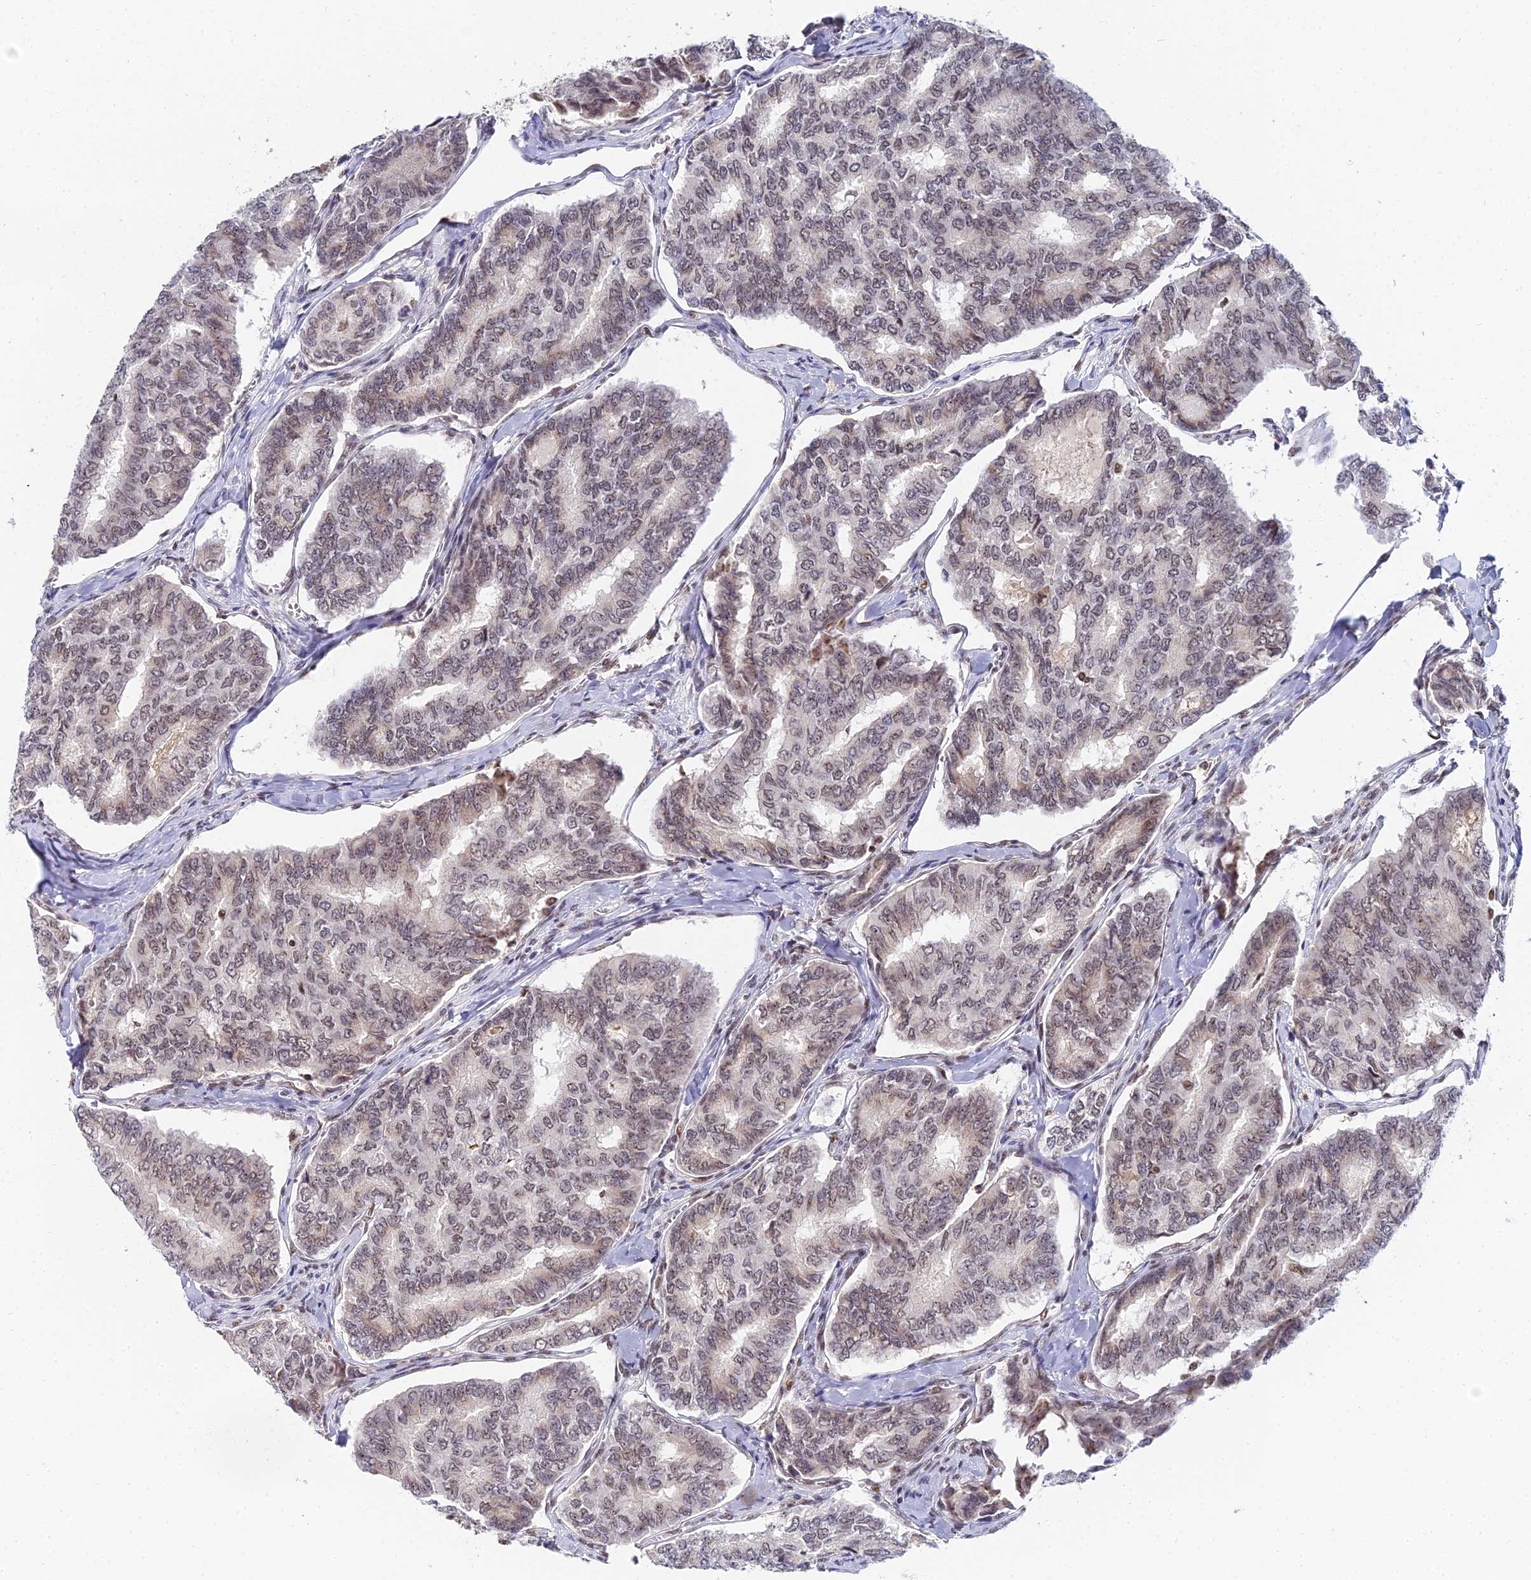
{"staining": {"intensity": "weak", "quantity": ">75%", "location": "nuclear"}, "tissue": "thyroid cancer", "cell_type": "Tumor cells", "image_type": "cancer", "snomed": [{"axis": "morphology", "description": "Papillary adenocarcinoma, NOS"}, {"axis": "topography", "description": "Thyroid gland"}], "caption": "A brown stain labels weak nuclear positivity of a protein in human thyroid cancer (papillary adenocarcinoma) tumor cells.", "gene": "EXOSC3", "patient": {"sex": "female", "age": 35}}